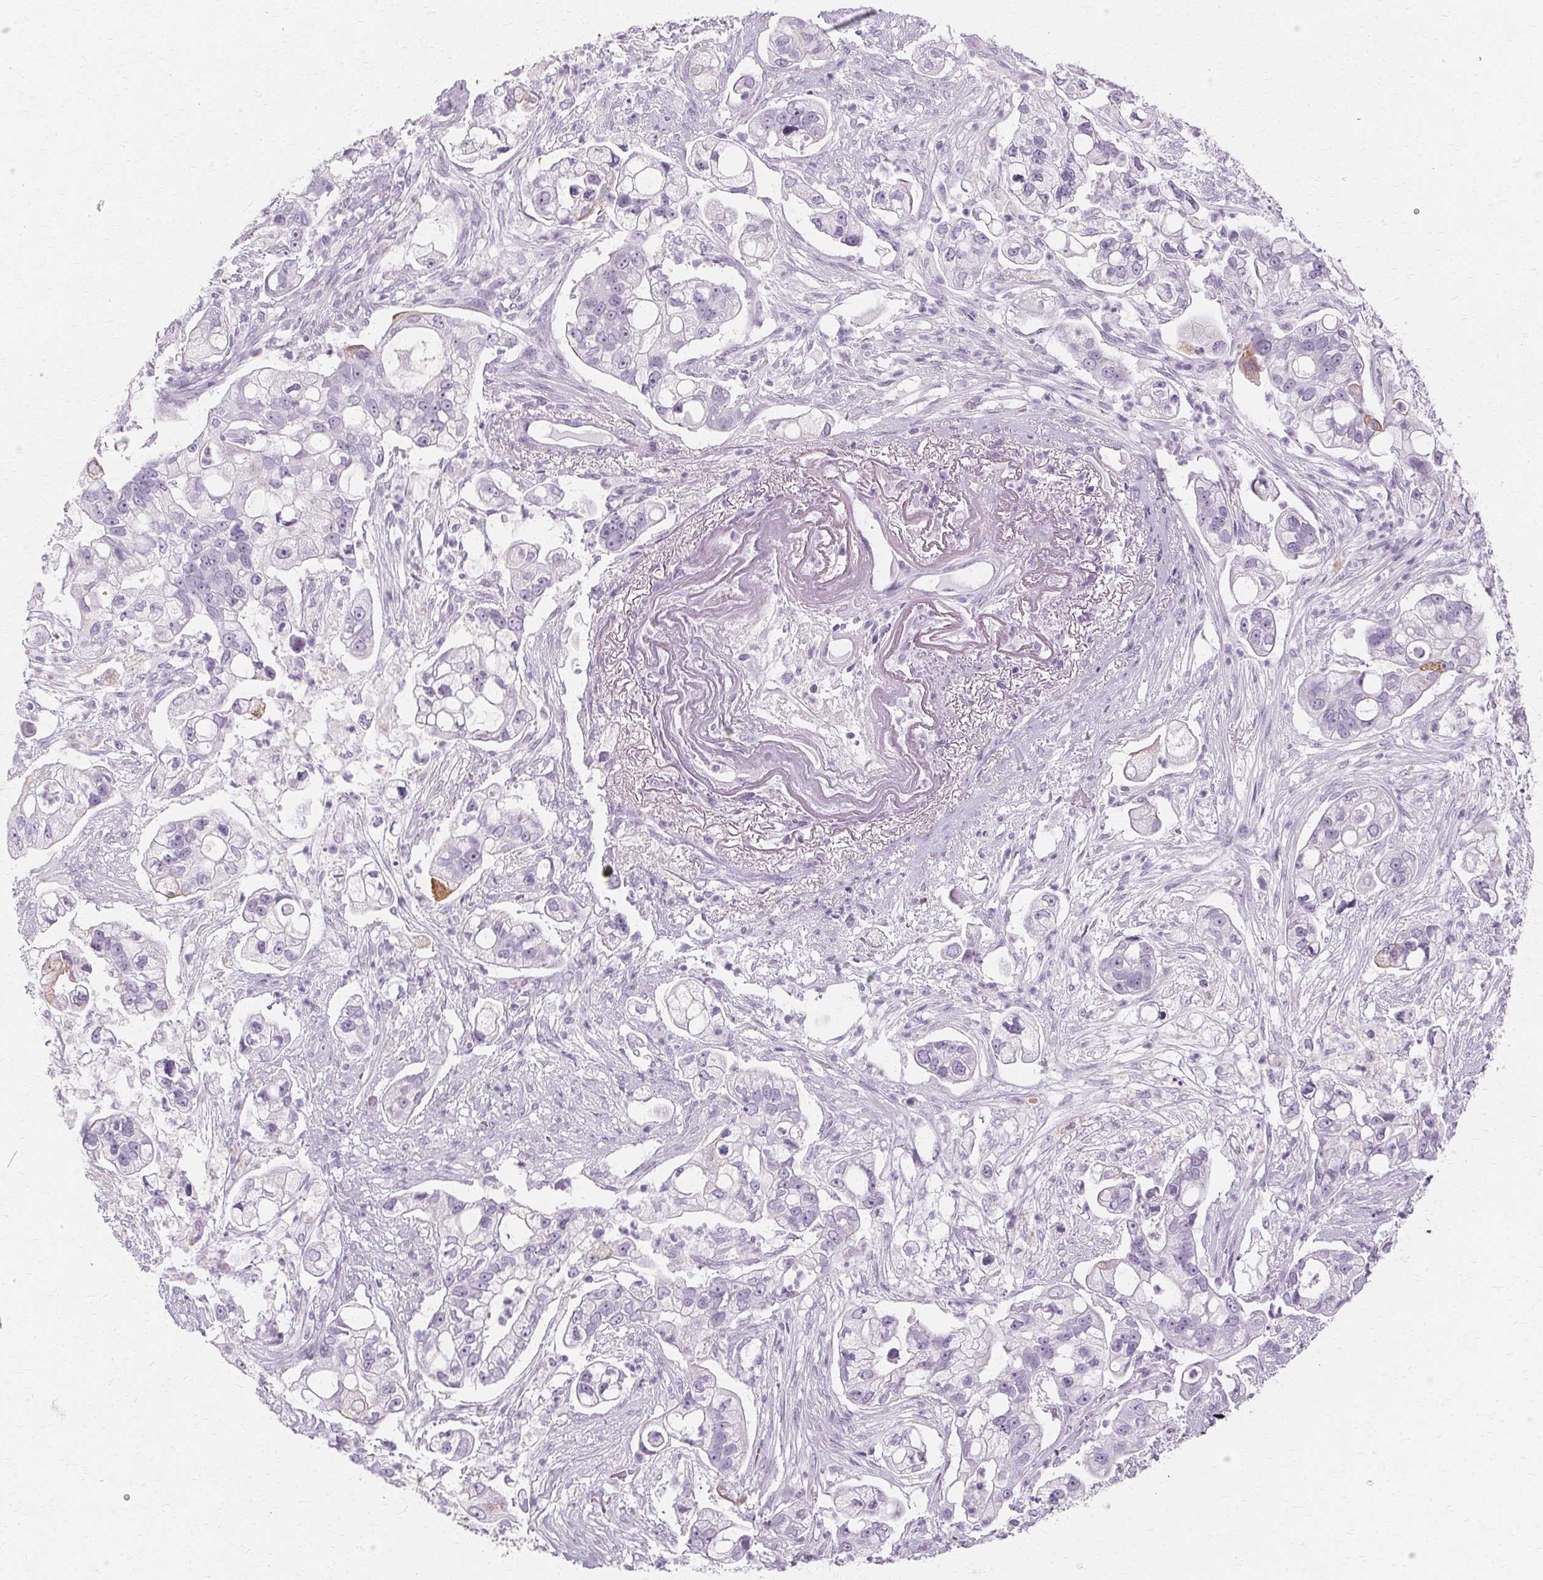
{"staining": {"intensity": "moderate", "quantity": "<25%", "location": "cytoplasmic/membranous"}, "tissue": "pancreatic cancer", "cell_type": "Tumor cells", "image_type": "cancer", "snomed": [{"axis": "morphology", "description": "Adenocarcinoma, NOS"}, {"axis": "topography", "description": "Pancreas"}], "caption": "DAB immunohistochemical staining of pancreatic adenocarcinoma displays moderate cytoplasmic/membranous protein staining in approximately <25% of tumor cells.", "gene": "KRT6C", "patient": {"sex": "female", "age": 69}}